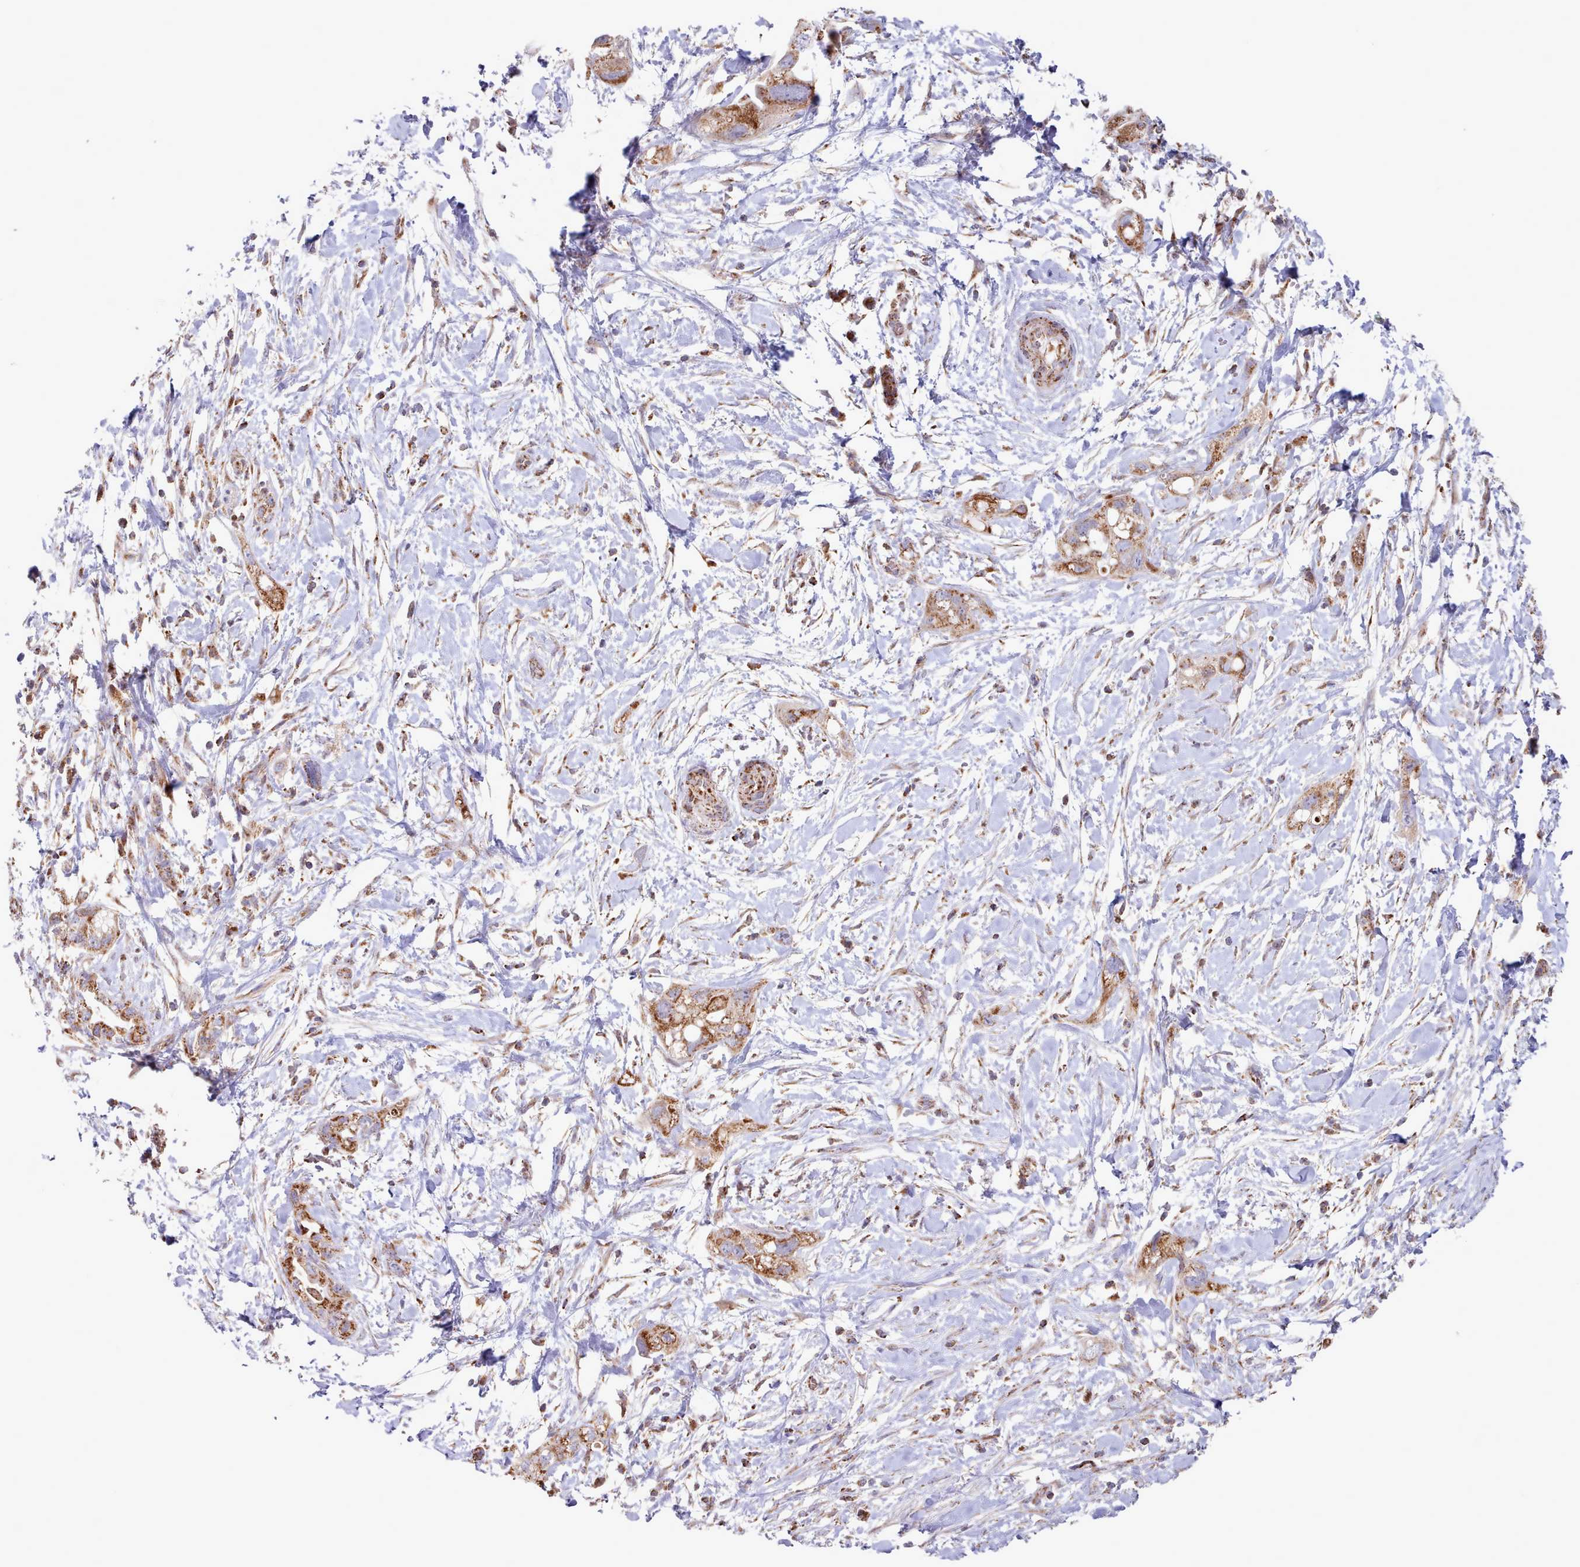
{"staining": {"intensity": "moderate", "quantity": ">75%", "location": "cytoplasmic/membranous"}, "tissue": "pancreatic cancer", "cell_type": "Tumor cells", "image_type": "cancer", "snomed": [{"axis": "morphology", "description": "Adenocarcinoma, NOS"}, {"axis": "topography", "description": "Pancreas"}], "caption": "Pancreatic adenocarcinoma stained with immunohistochemistry reveals moderate cytoplasmic/membranous staining in approximately >75% of tumor cells.", "gene": "HSDL2", "patient": {"sex": "female", "age": 72}}